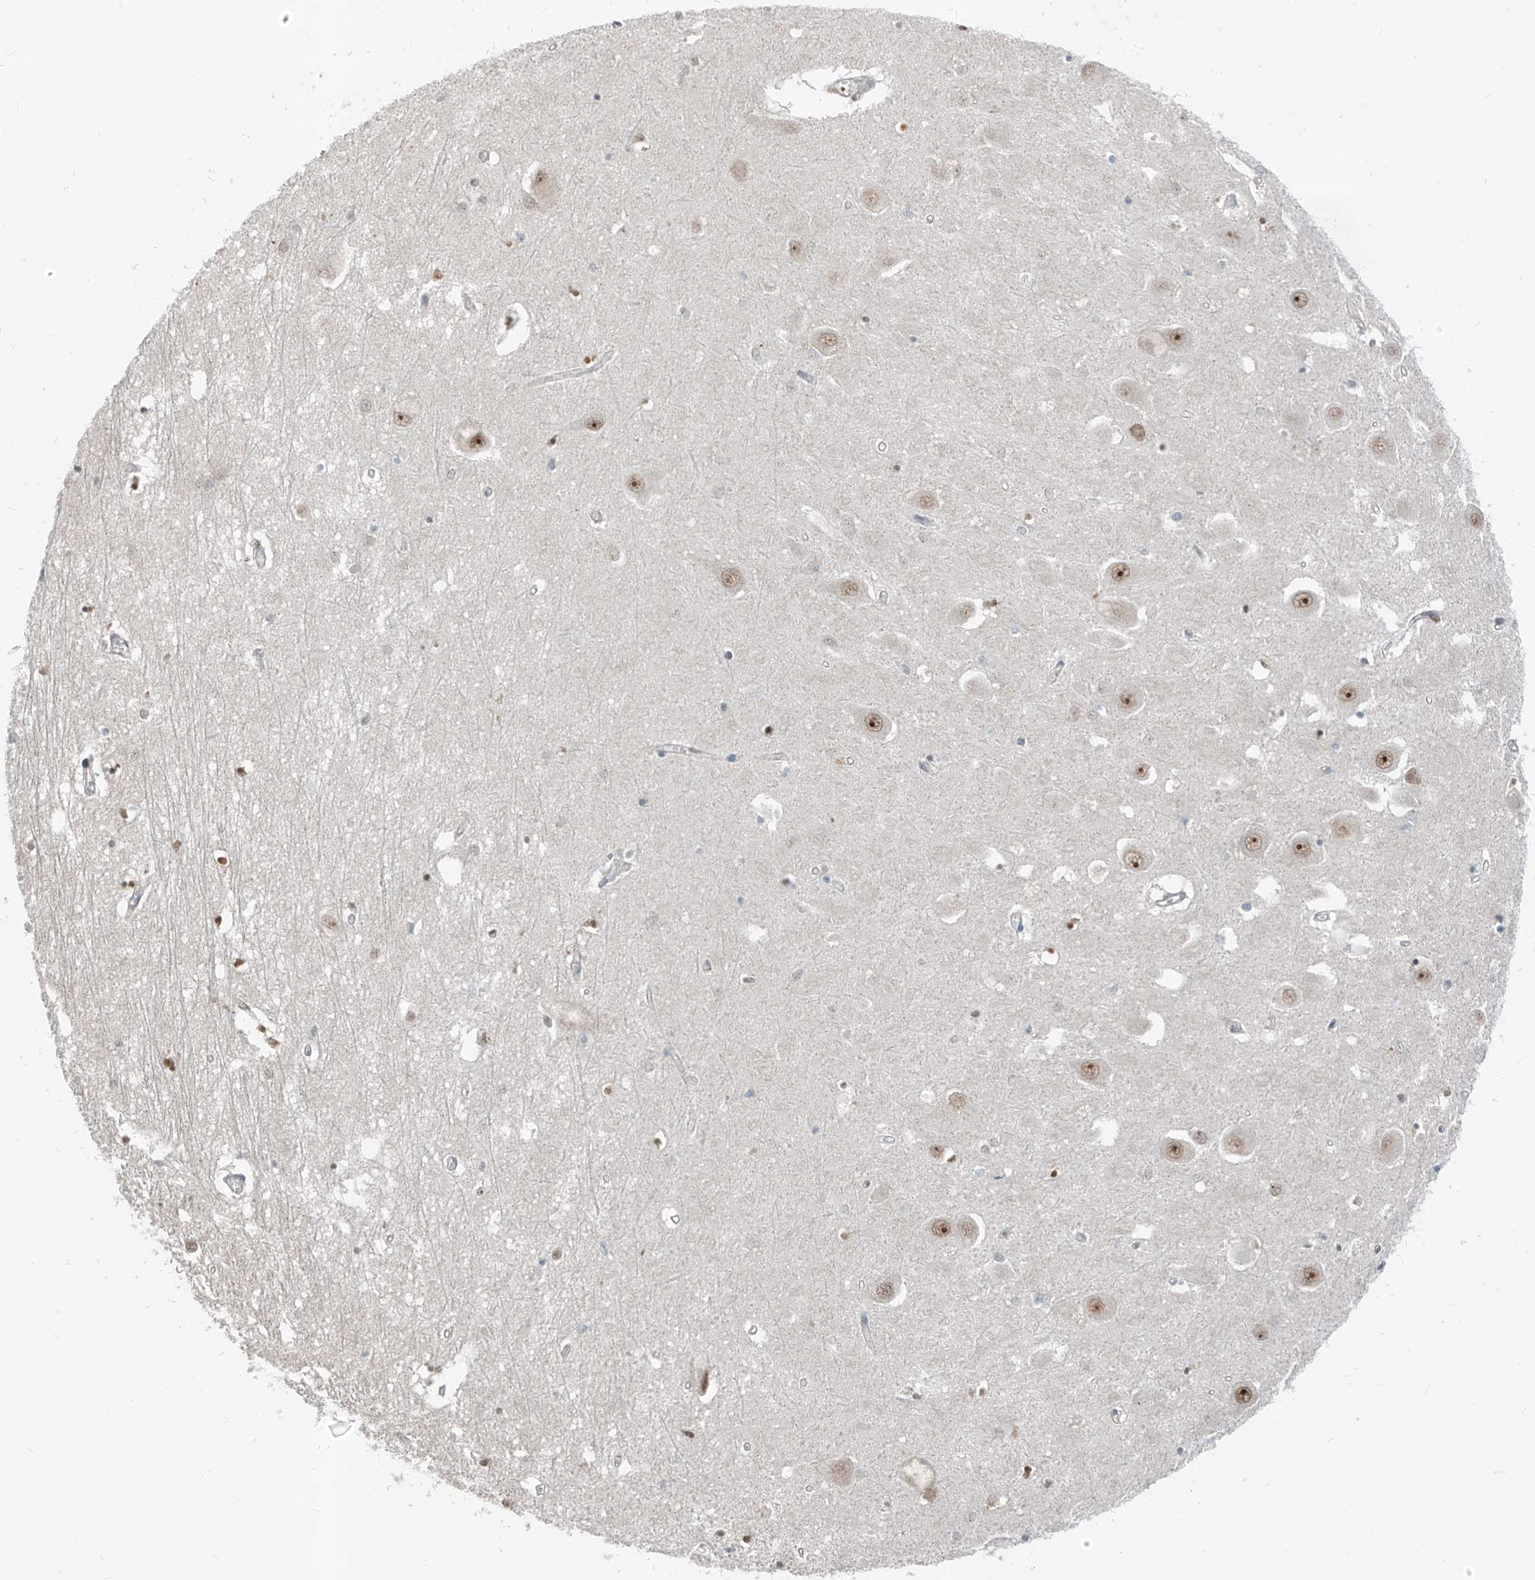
{"staining": {"intensity": "negative", "quantity": "none", "location": "none"}, "tissue": "hippocampus", "cell_type": "Glial cells", "image_type": "normal", "snomed": [{"axis": "morphology", "description": "Normal tissue, NOS"}, {"axis": "topography", "description": "Hippocampus"}], "caption": "This is an immunohistochemistry (IHC) photomicrograph of benign hippocampus. There is no positivity in glial cells.", "gene": "RBP7", "patient": {"sex": "male", "age": 70}}